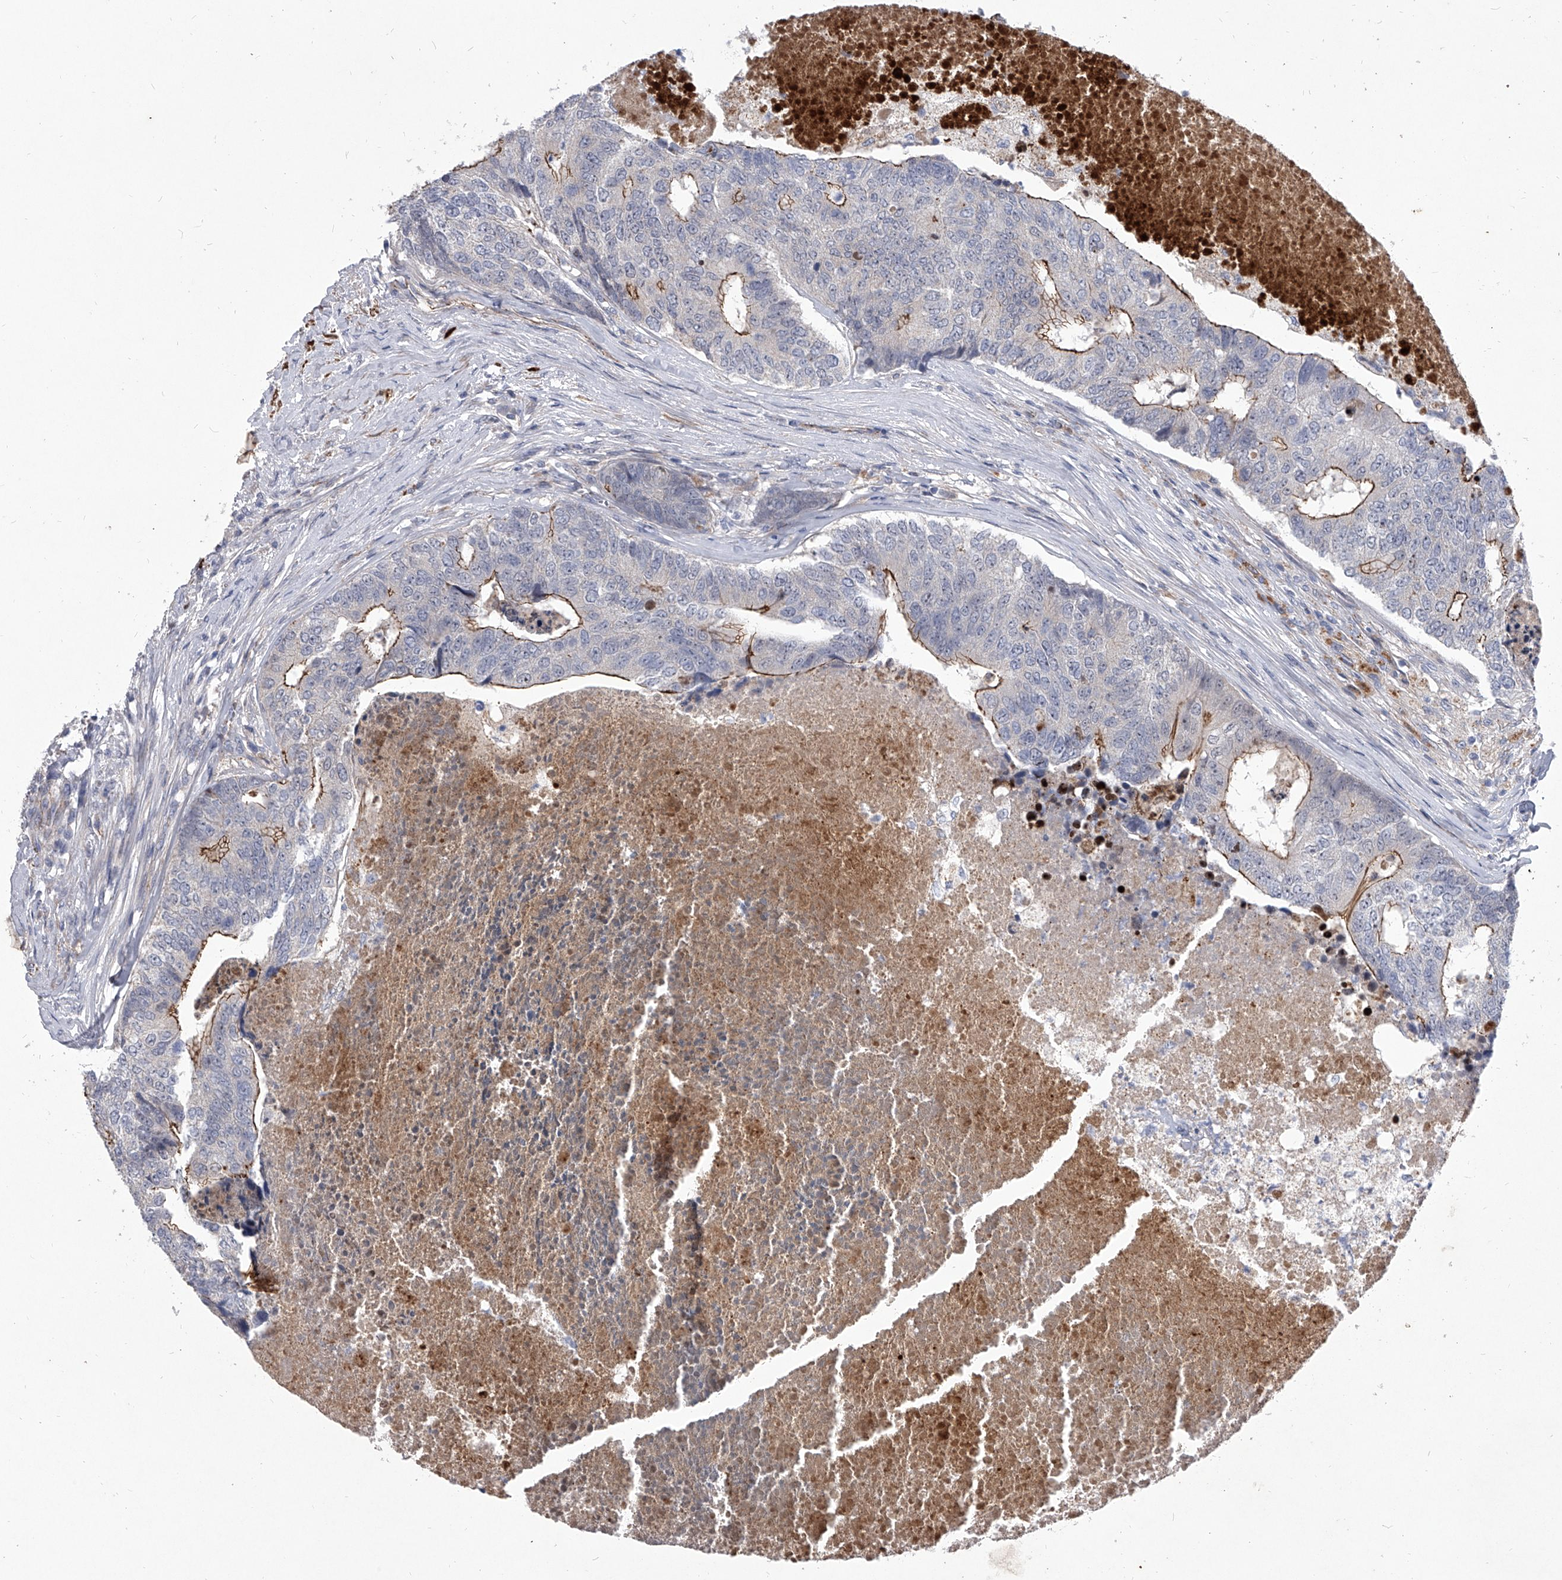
{"staining": {"intensity": "strong", "quantity": "<25%", "location": "cytoplasmic/membranous"}, "tissue": "colorectal cancer", "cell_type": "Tumor cells", "image_type": "cancer", "snomed": [{"axis": "morphology", "description": "Adenocarcinoma, NOS"}, {"axis": "topography", "description": "Colon"}], "caption": "Immunohistochemistry (IHC) (DAB (3,3'-diaminobenzidine)) staining of colorectal cancer (adenocarcinoma) exhibits strong cytoplasmic/membranous protein staining in approximately <25% of tumor cells.", "gene": "MINDY4", "patient": {"sex": "female", "age": 67}}